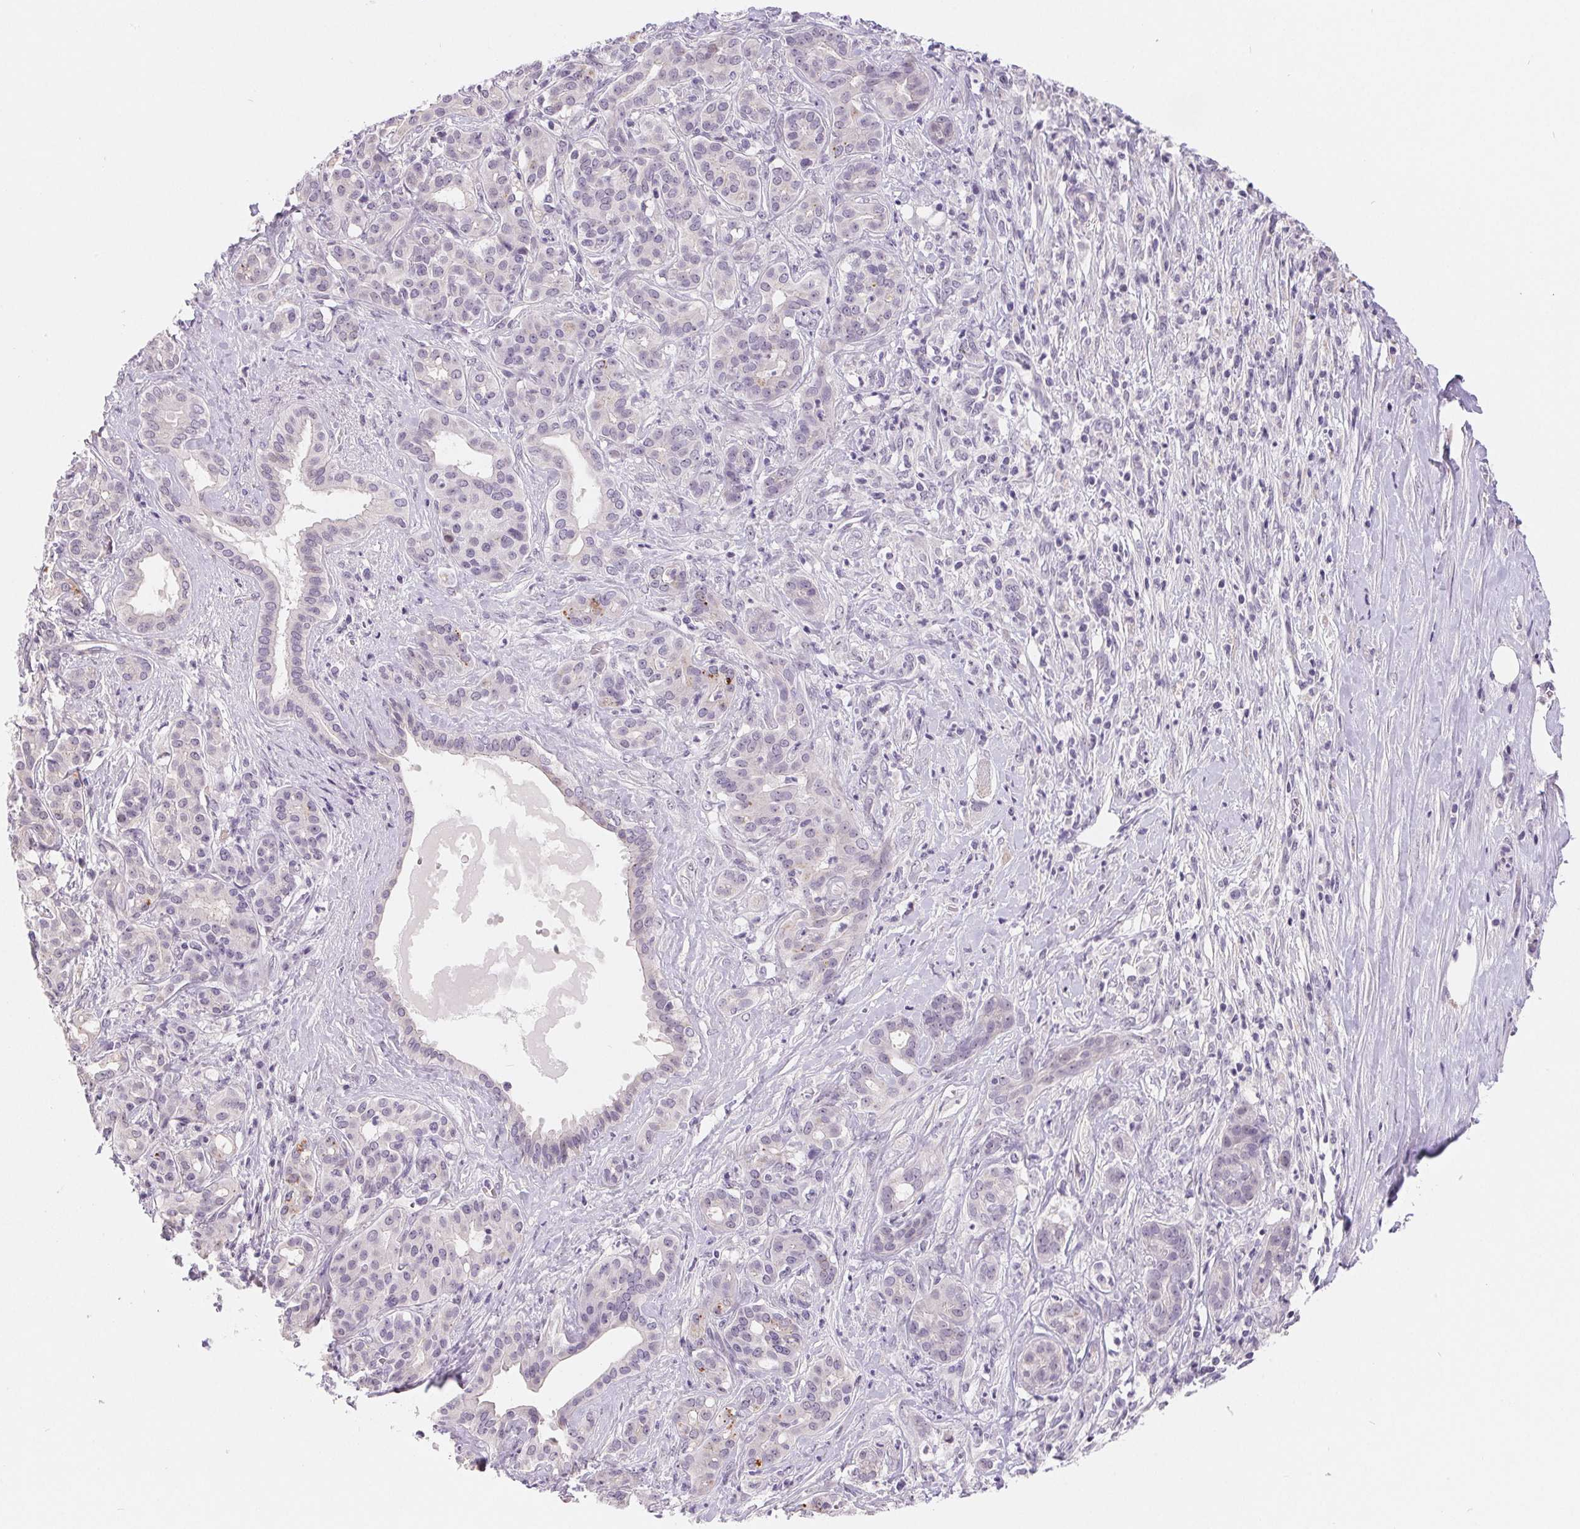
{"staining": {"intensity": "negative", "quantity": "none", "location": "none"}, "tissue": "pancreatic cancer", "cell_type": "Tumor cells", "image_type": "cancer", "snomed": [{"axis": "morphology", "description": "Normal tissue, NOS"}, {"axis": "morphology", "description": "Inflammation, NOS"}, {"axis": "morphology", "description": "Adenocarcinoma, NOS"}, {"axis": "topography", "description": "Pancreas"}], "caption": "High magnification brightfield microscopy of pancreatic cancer stained with DAB (brown) and counterstained with hematoxylin (blue): tumor cells show no significant staining.", "gene": "LCA5L", "patient": {"sex": "male", "age": 57}}